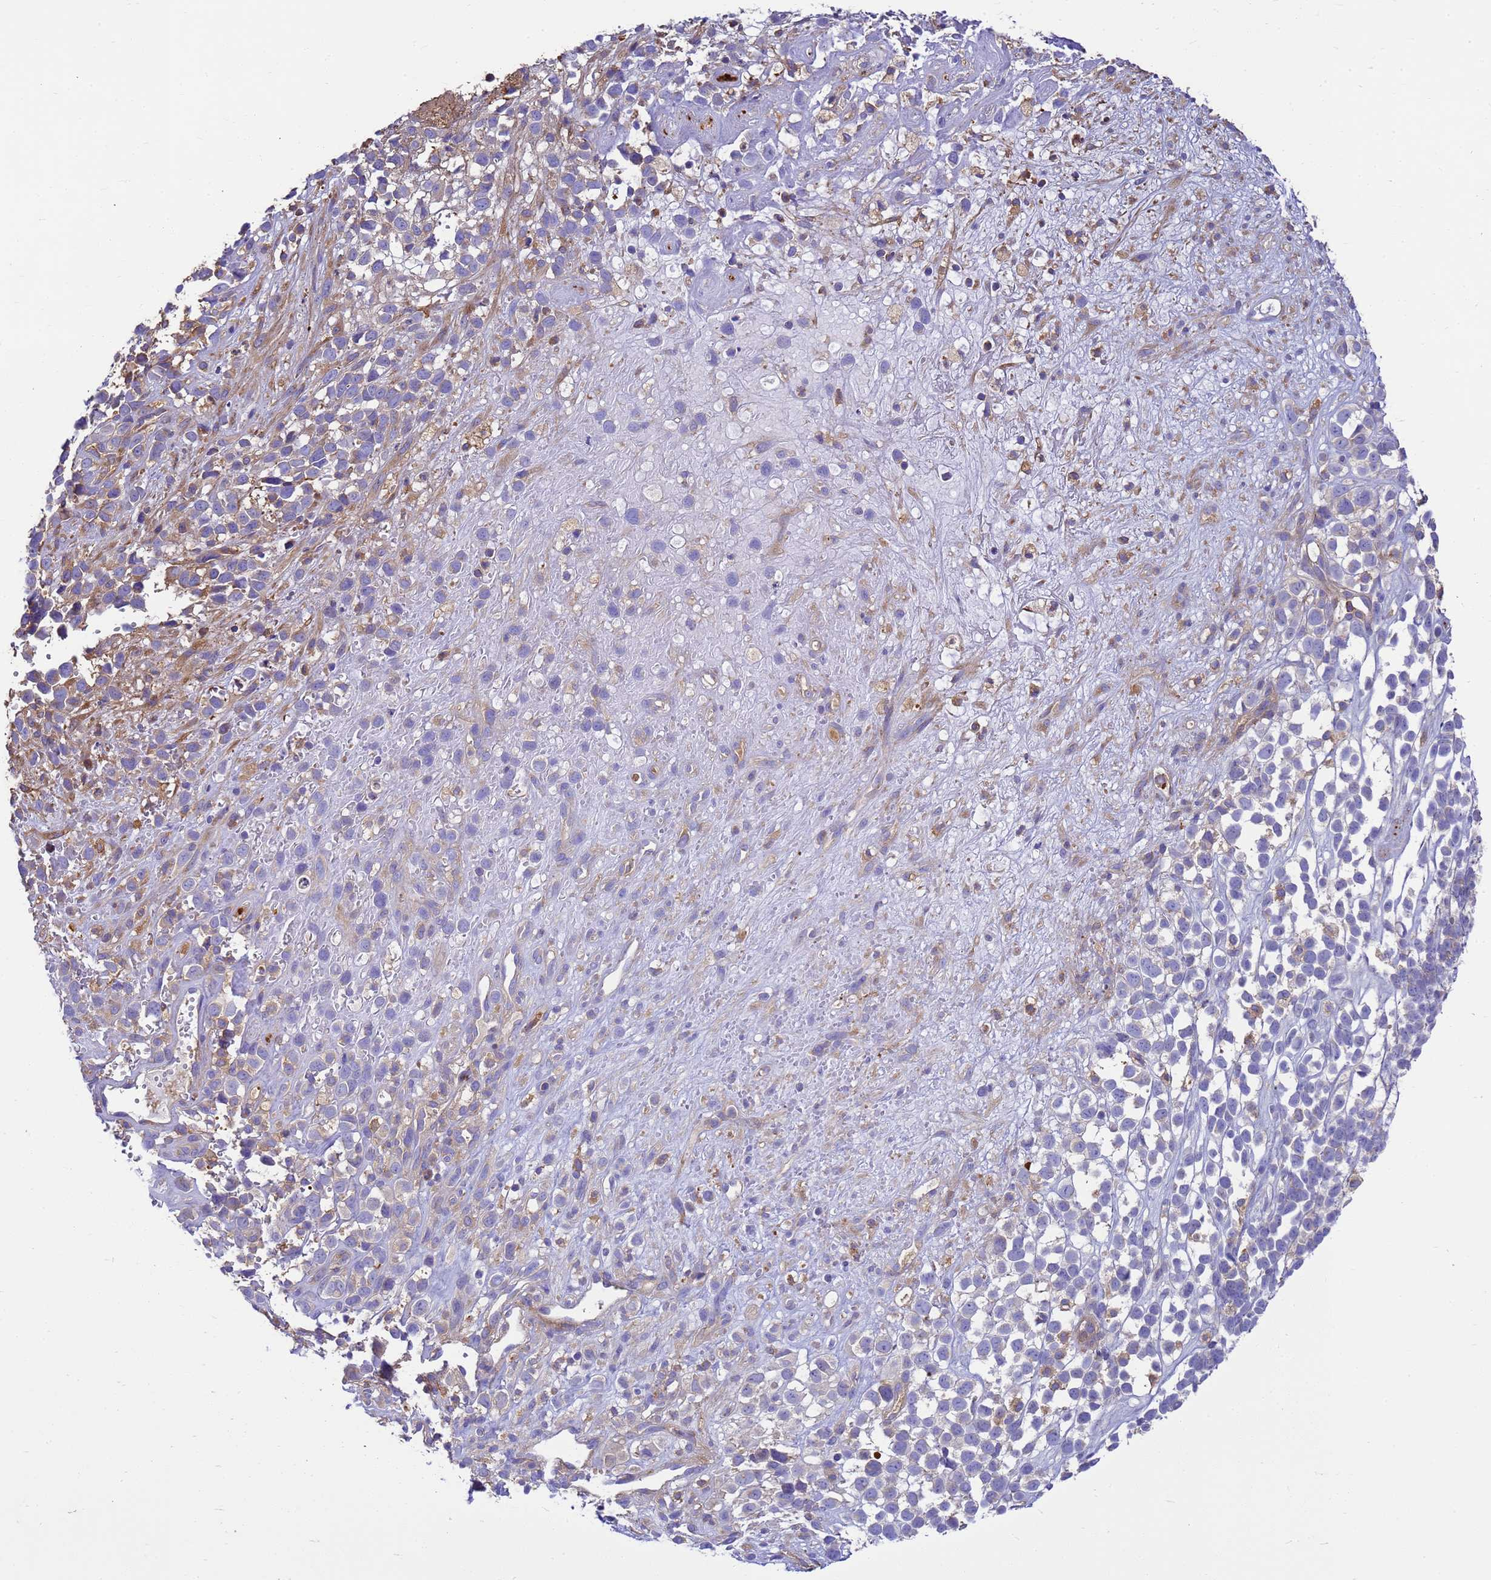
{"staining": {"intensity": "negative", "quantity": "none", "location": "none"}, "tissue": "melanoma", "cell_type": "Tumor cells", "image_type": "cancer", "snomed": [{"axis": "morphology", "description": "Malignant melanoma, NOS"}, {"axis": "topography", "description": "Nose, NOS"}], "caption": "DAB (3,3'-diaminobenzidine) immunohistochemical staining of malignant melanoma displays no significant expression in tumor cells.", "gene": "ZNF235", "patient": {"sex": "female", "age": 48}}